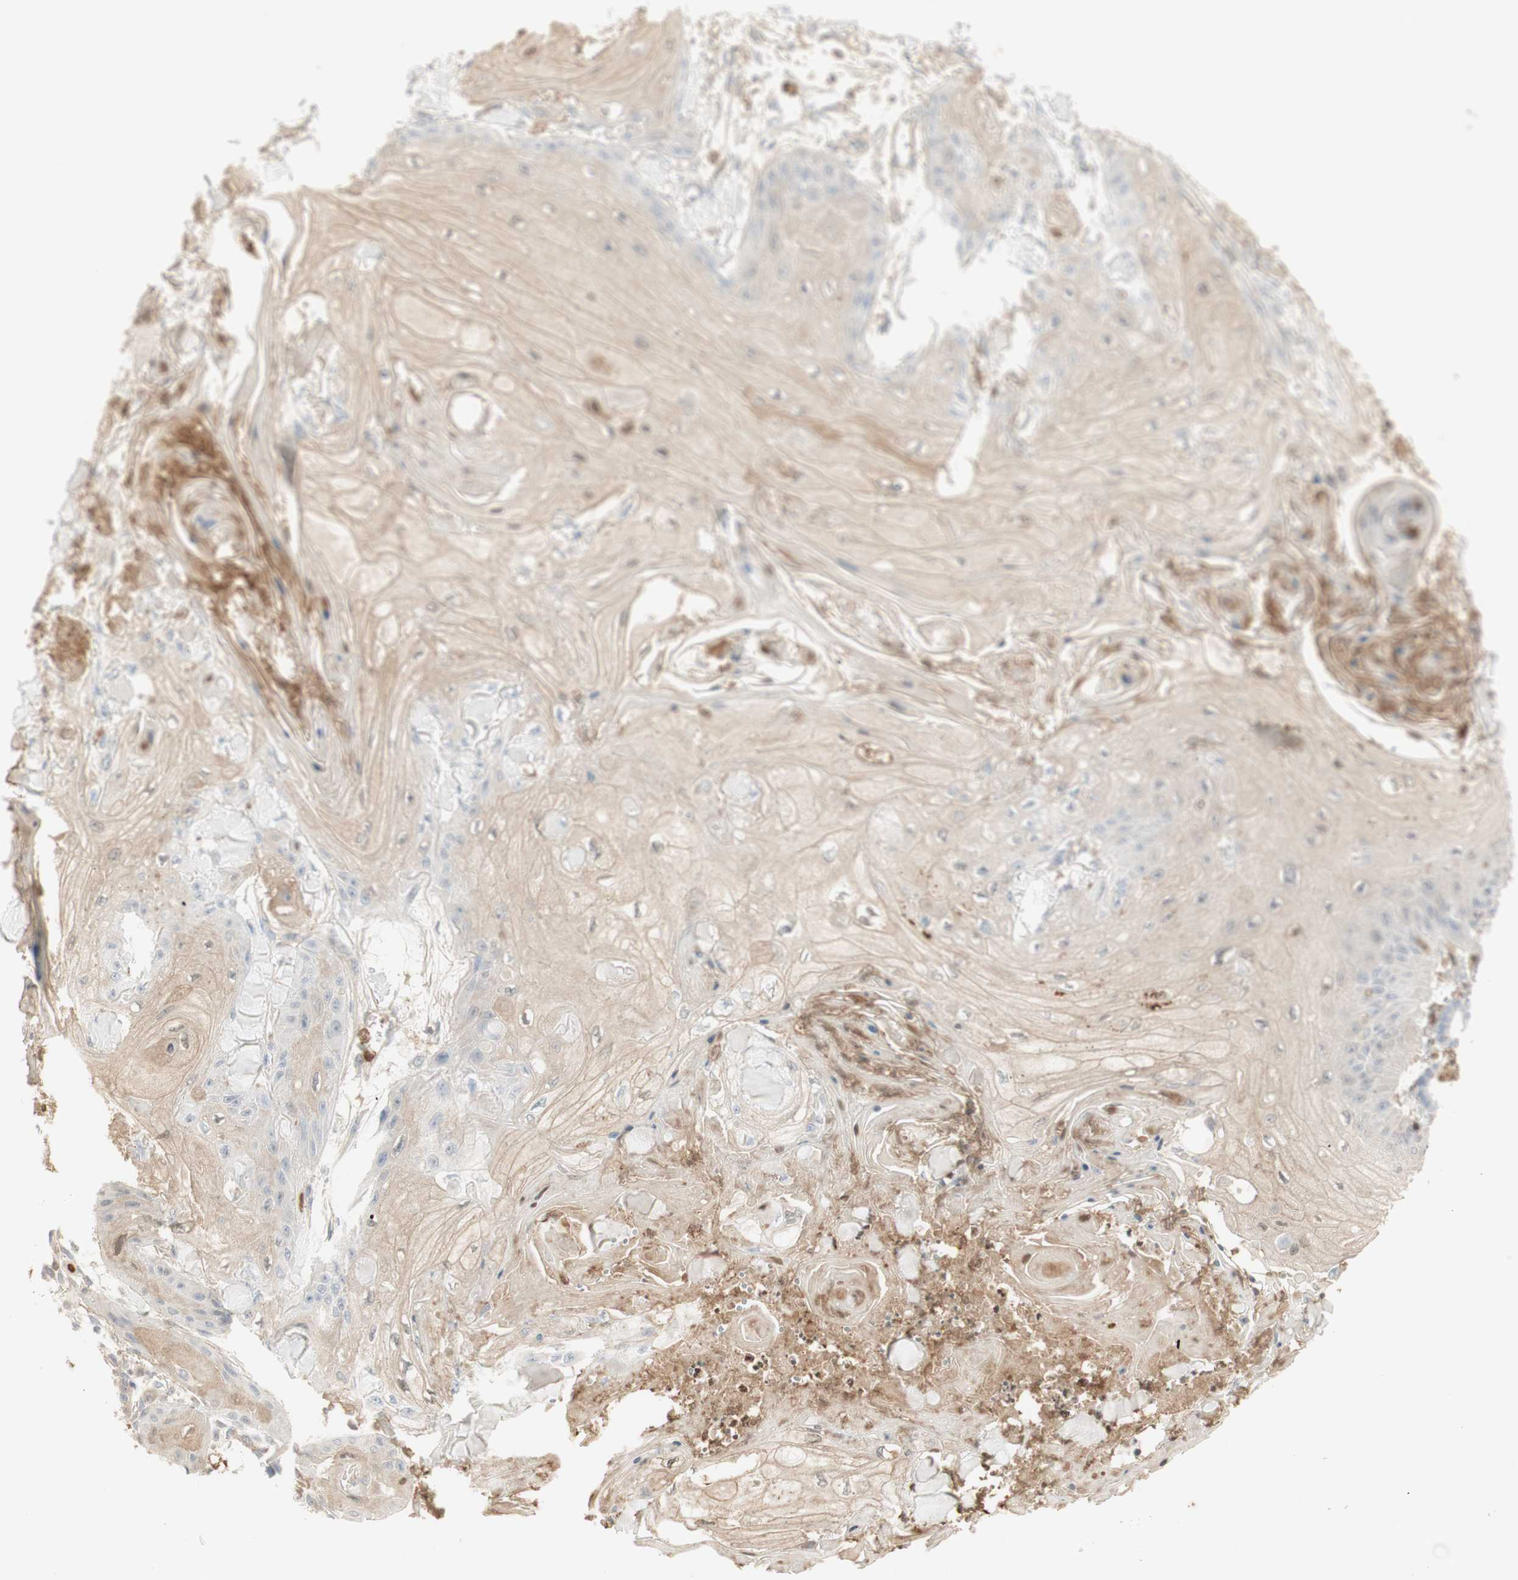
{"staining": {"intensity": "weak", "quantity": "25%-75%", "location": "cytoplasmic/membranous,nuclear"}, "tissue": "skin cancer", "cell_type": "Tumor cells", "image_type": "cancer", "snomed": [{"axis": "morphology", "description": "Squamous cell carcinoma, NOS"}, {"axis": "topography", "description": "Skin"}], "caption": "Protein staining reveals weak cytoplasmic/membranous and nuclear staining in approximately 25%-75% of tumor cells in skin squamous cell carcinoma.", "gene": "NID1", "patient": {"sex": "male", "age": 74}}